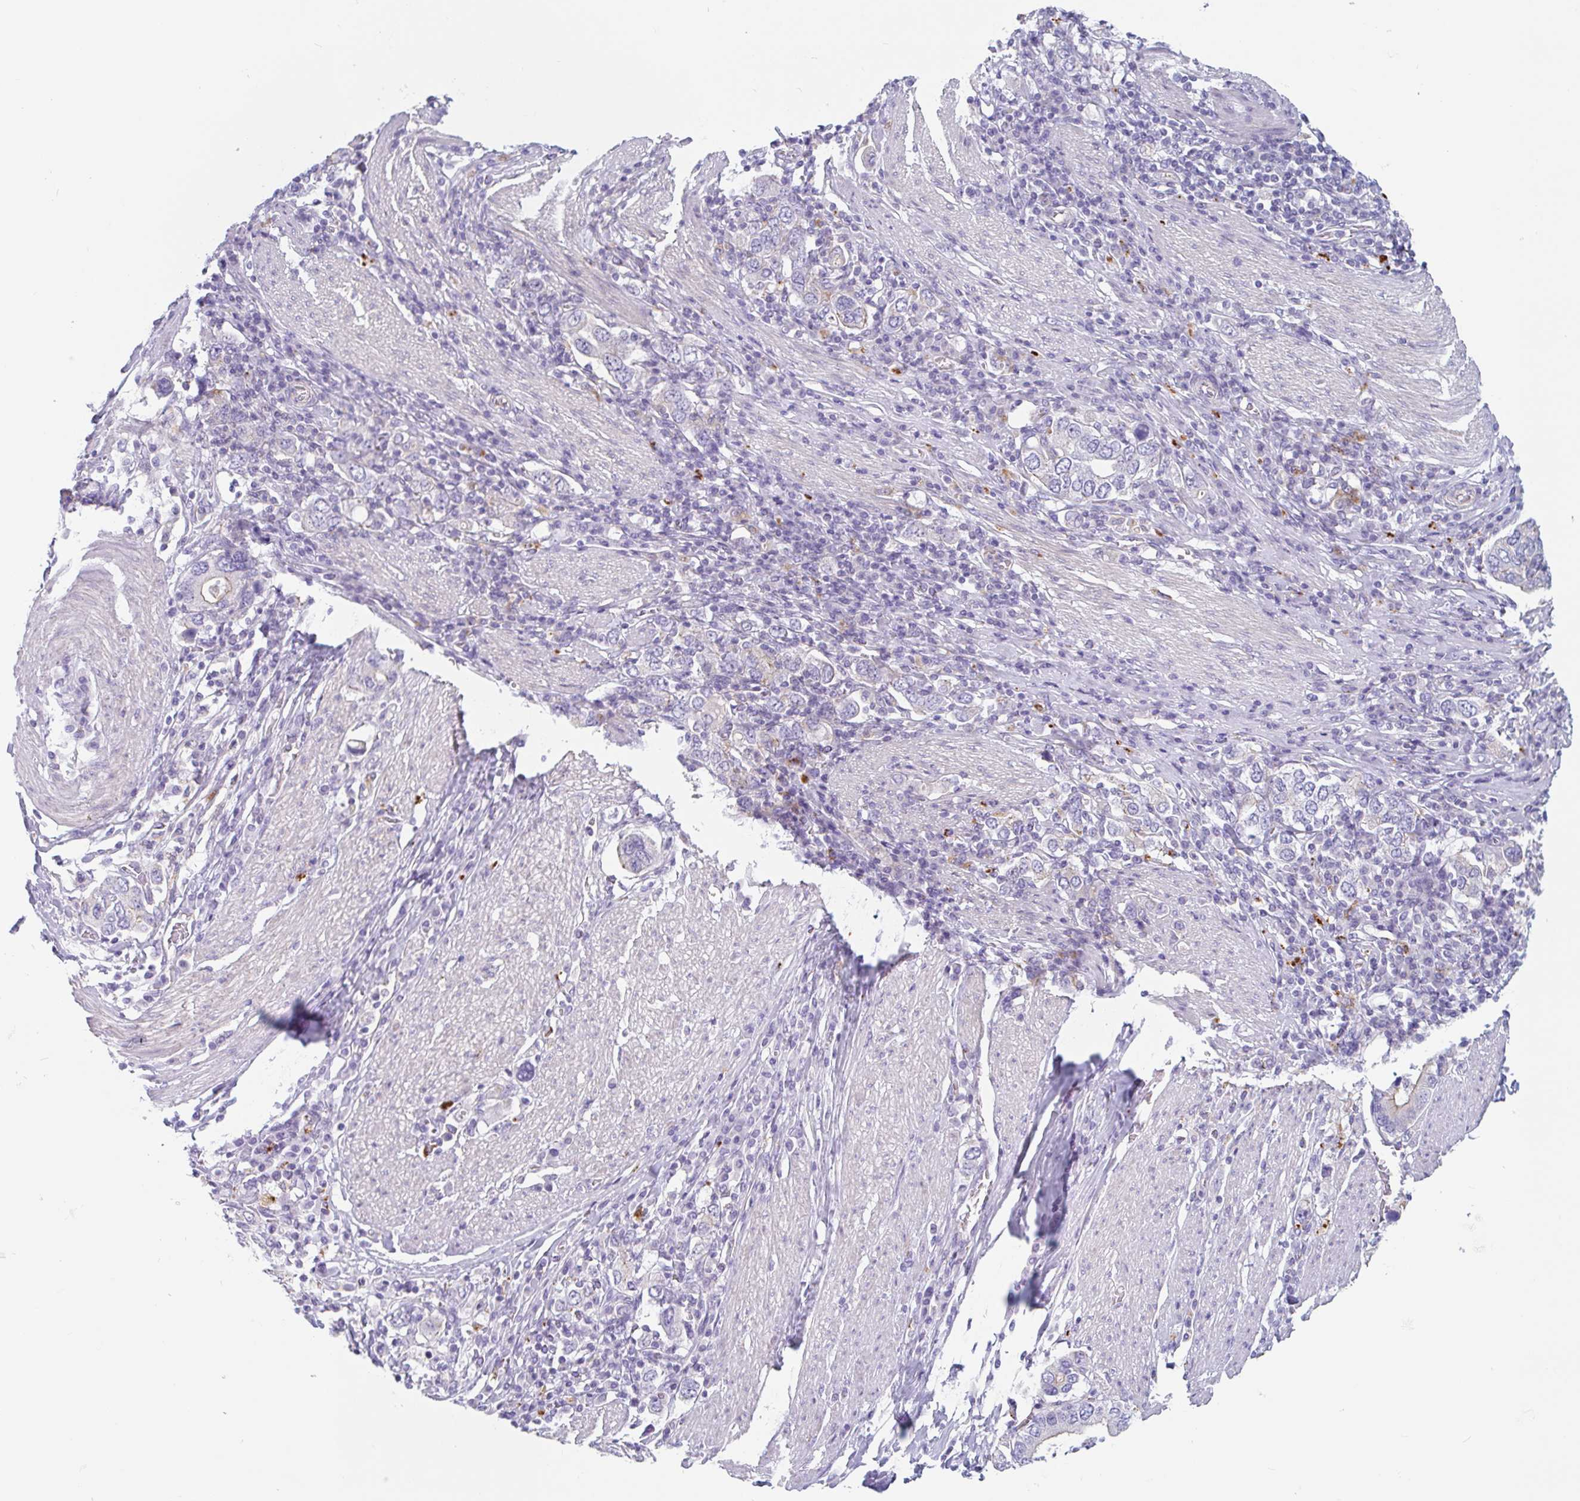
{"staining": {"intensity": "negative", "quantity": "none", "location": "none"}, "tissue": "stomach cancer", "cell_type": "Tumor cells", "image_type": "cancer", "snomed": [{"axis": "morphology", "description": "Adenocarcinoma, NOS"}, {"axis": "topography", "description": "Stomach, upper"}, {"axis": "topography", "description": "Stomach"}], "caption": "IHC image of human stomach cancer (adenocarcinoma) stained for a protein (brown), which displays no expression in tumor cells. The staining was performed using DAB (3,3'-diaminobenzidine) to visualize the protein expression in brown, while the nuclei were stained in blue with hematoxylin (Magnification: 20x).", "gene": "LENG9", "patient": {"sex": "male", "age": 62}}